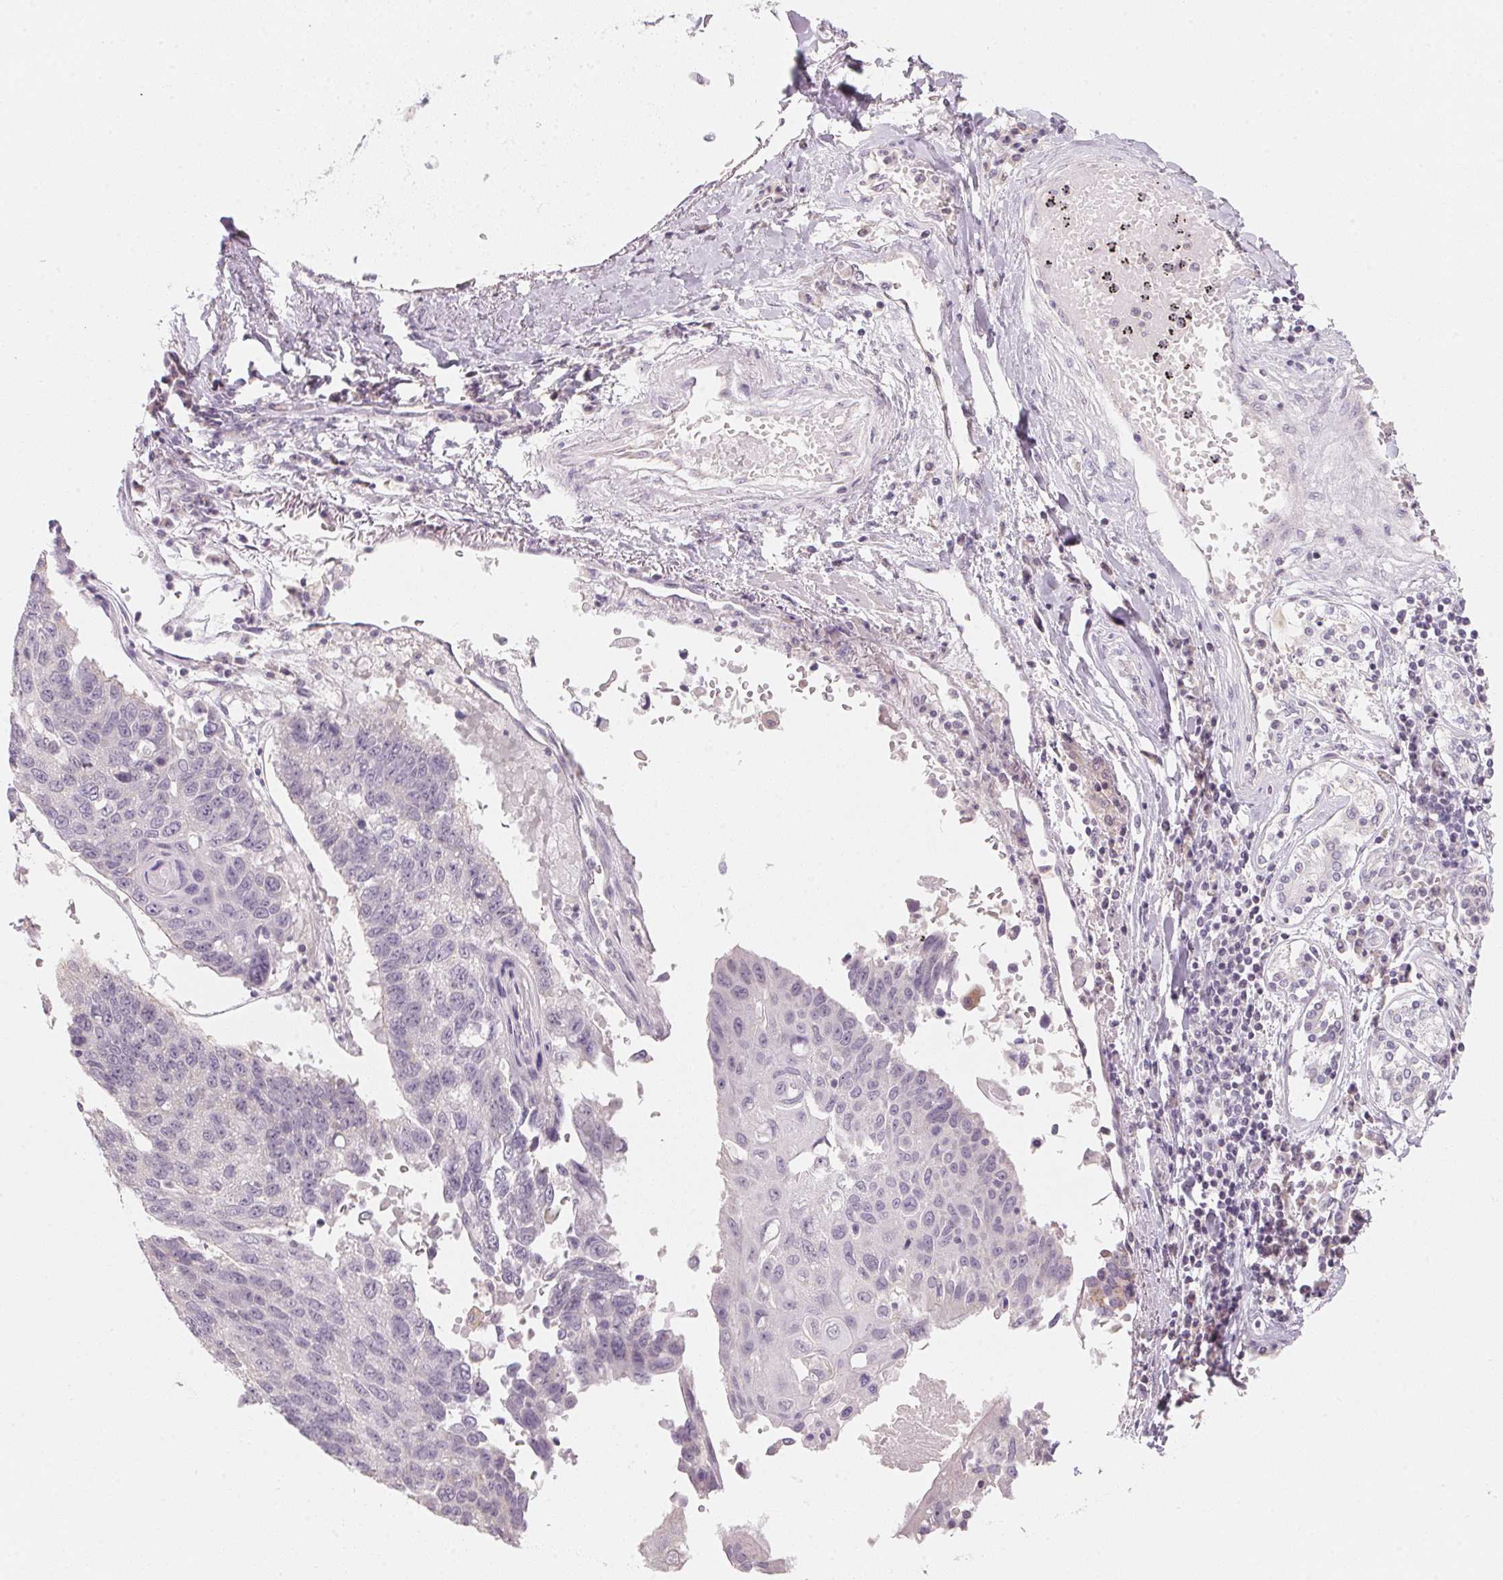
{"staining": {"intensity": "negative", "quantity": "none", "location": "none"}, "tissue": "lung cancer", "cell_type": "Tumor cells", "image_type": "cancer", "snomed": [{"axis": "morphology", "description": "Squamous cell carcinoma, NOS"}, {"axis": "topography", "description": "Lung"}], "caption": "Immunohistochemical staining of squamous cell carcinoma (lung) reveals no significant expression in tumor cells.", "gene": "ANKRD31", "patient": {"sex": "male", "age": 73}}